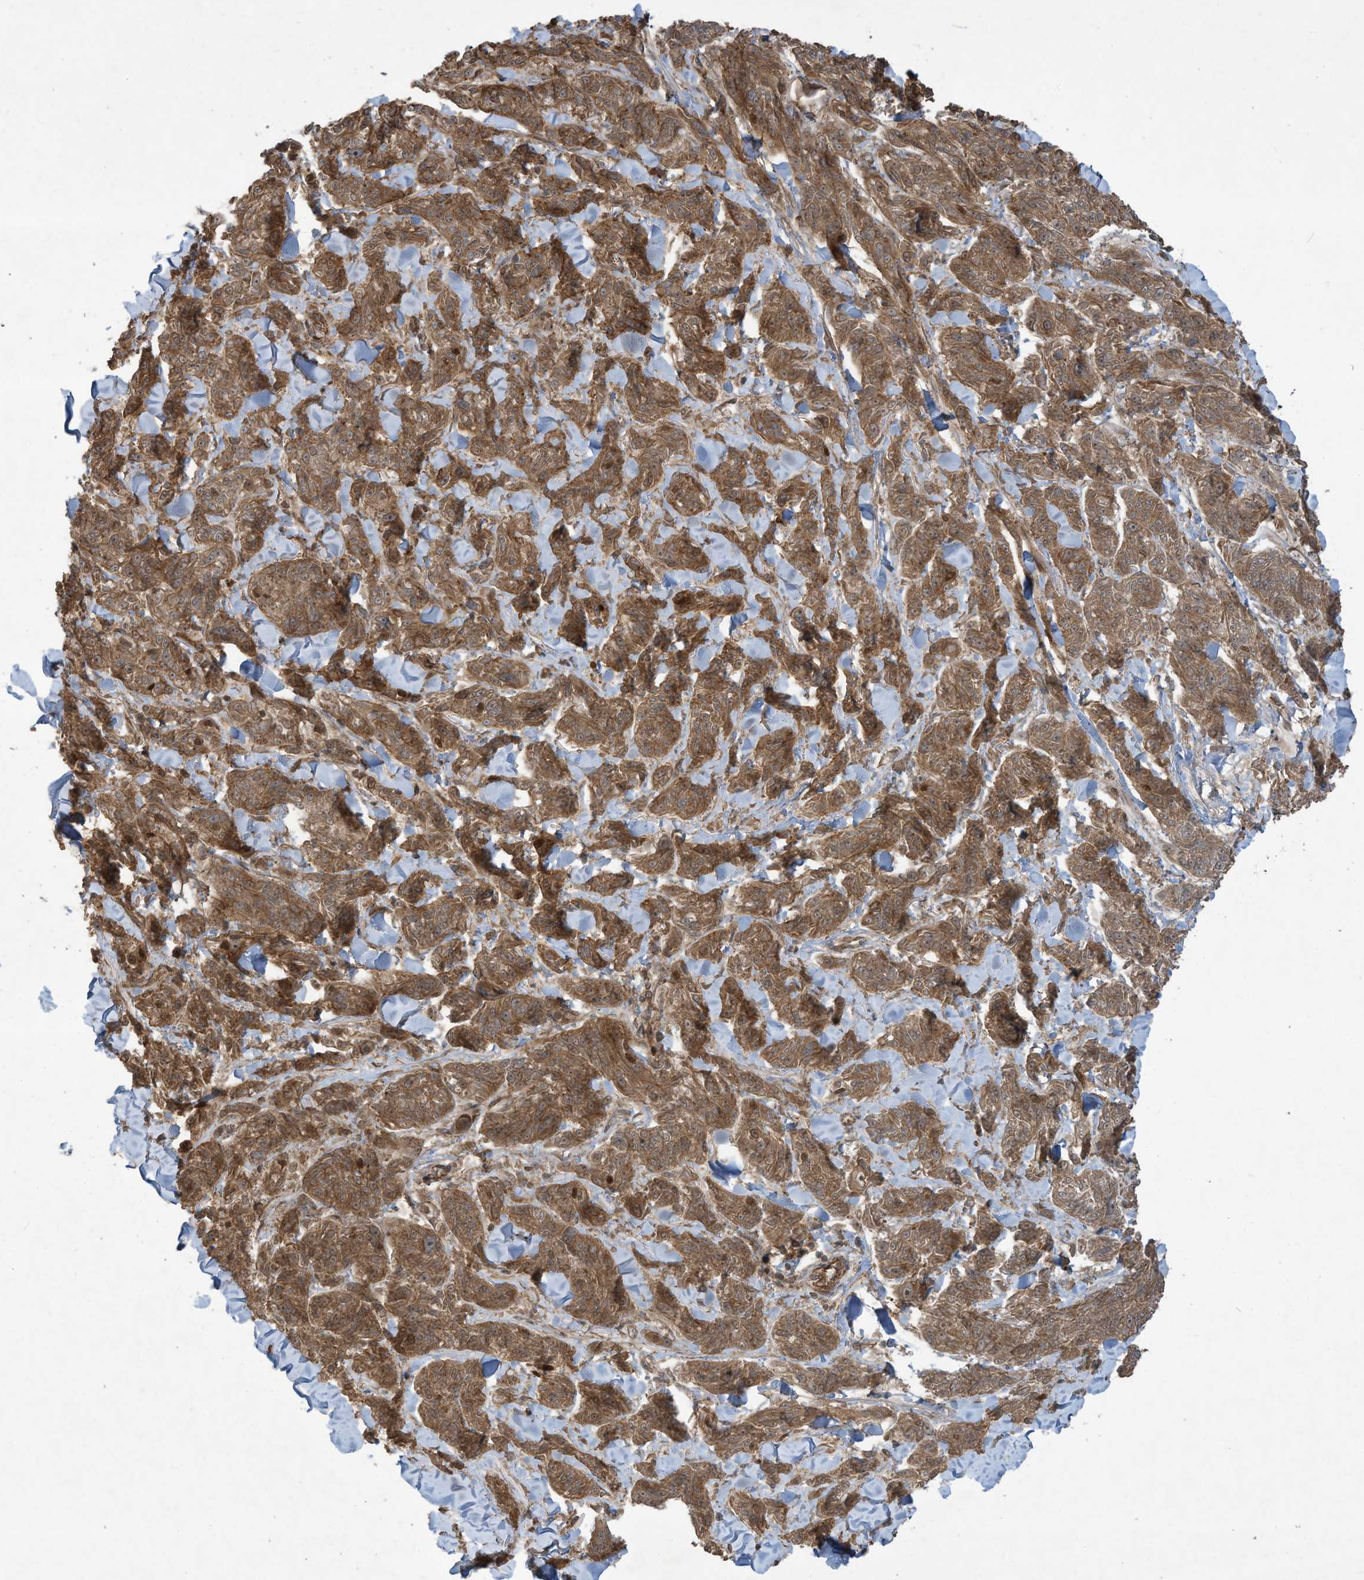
{"staining": {"intensity": "moderate", "quantity": ">75%", "location": "cytoplasmic/membranous"}, "tissue": "melanoma", "cell_type": "Tumor cells", "image_type": "cancer", "snomed": [{"axis": "morphology", "description": "Malignant melanoma, NOS"}, {"axis": "topography", "description": "Skin"}], "caption": "Melanoma stained for a protein reveals moderate cytoplasmic/membranous positivity in tumor cells. The staining was performed using DAB (3,3'-diaminobenzidine) to visualize the protein expression in brown, while the nuclei were stained in blue with hematoxylin (Magnification: 20x).", "gene": "DDIT4", "patient": {"sex": "male", "age": 53}}